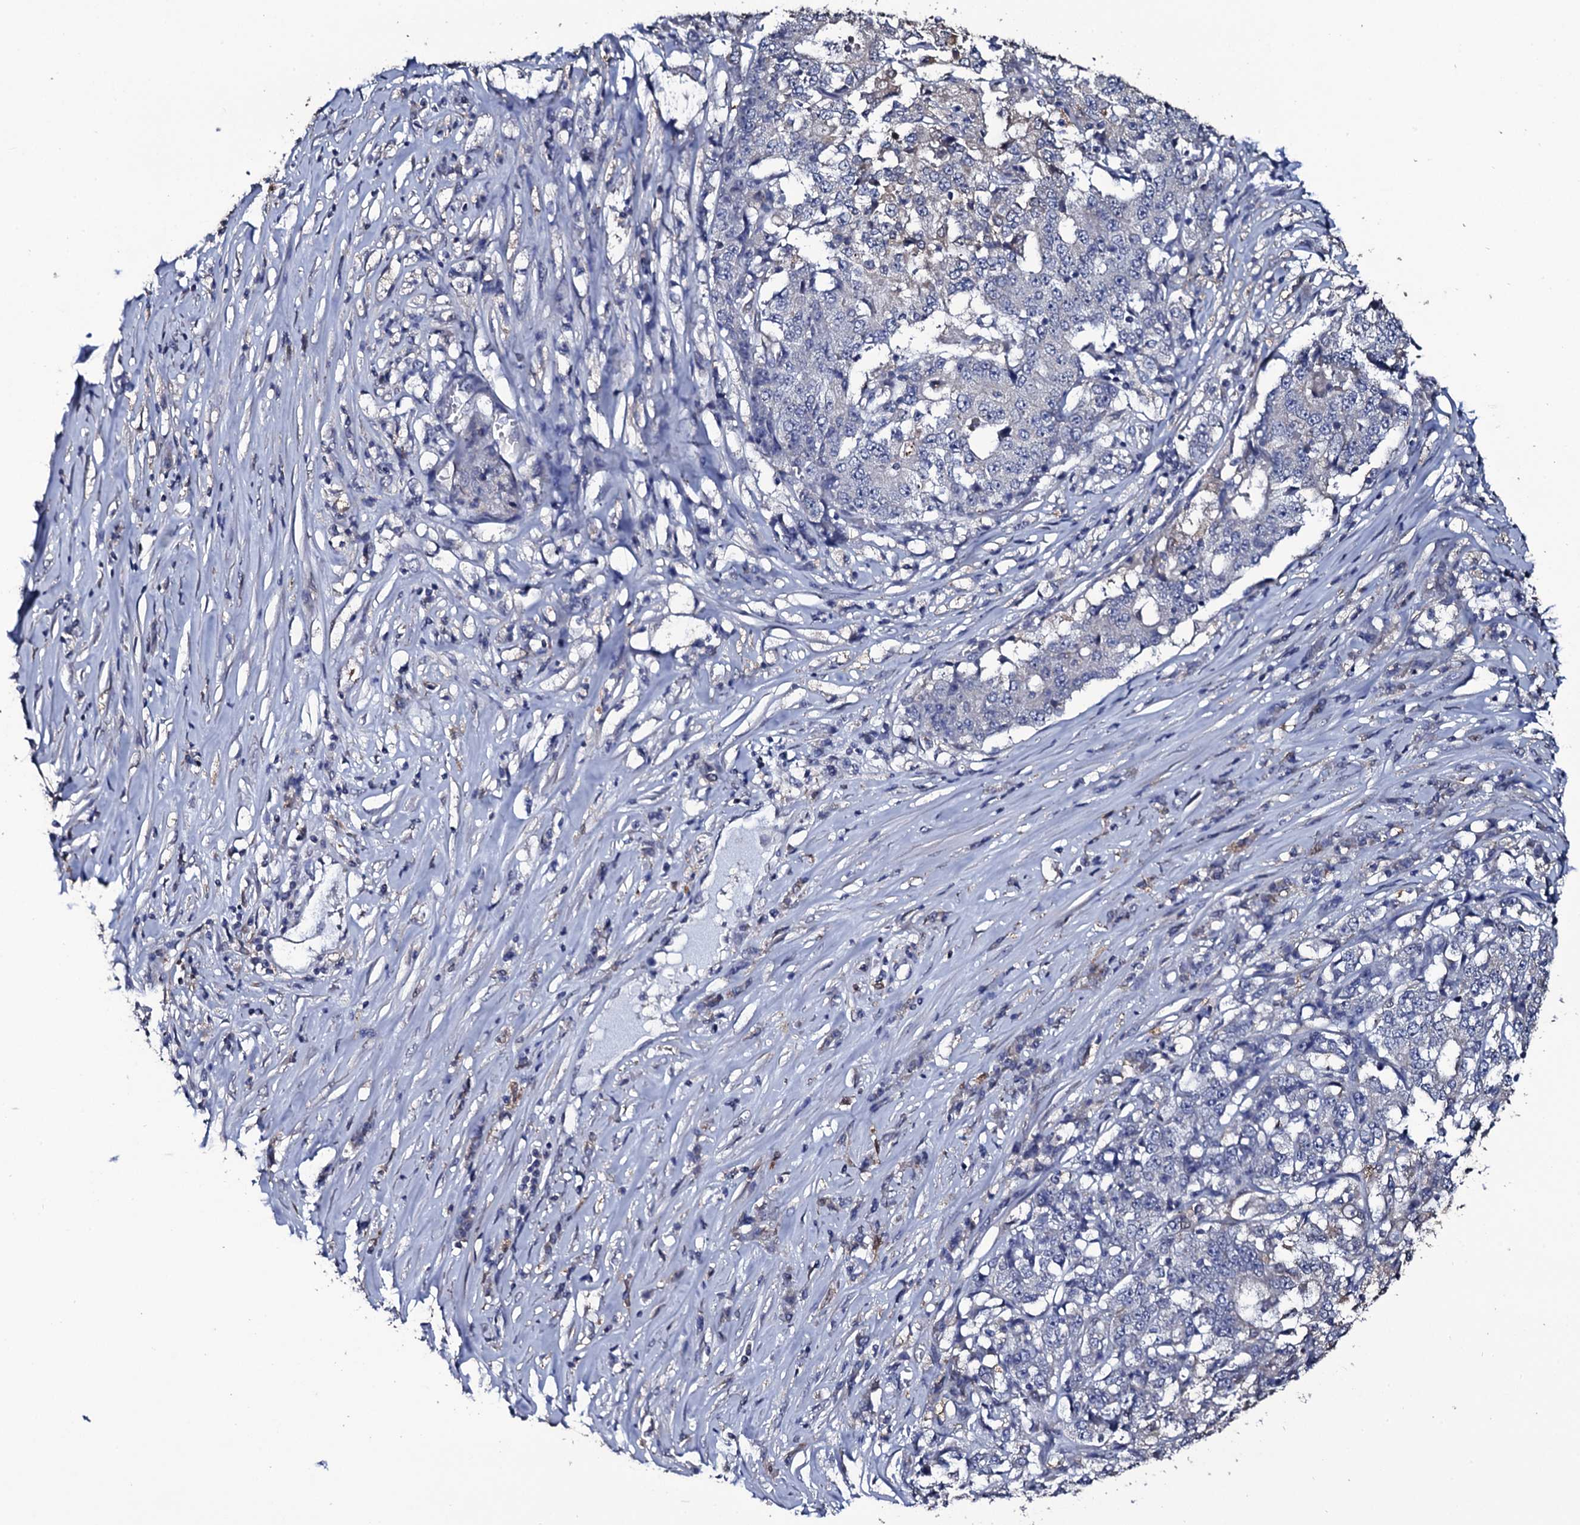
{"staining": {"intensity": "negative", "quantity": "none", "location": "none"}, "tissue": "stomach cancer", "cell_type": "Tumor cells", "image_type": "cancer", "snomed": [{"axis": "morphology", "description": "Adenocarcinoma, NOS"}, {"axis": "topography", "description": "Stomach"}], "caption": "A micrograph of human stomach adenocarcinoma is negative for staining in tumor cells.", "gene": "CRYL1", "patient": {"sex": "male", "age": 59}}